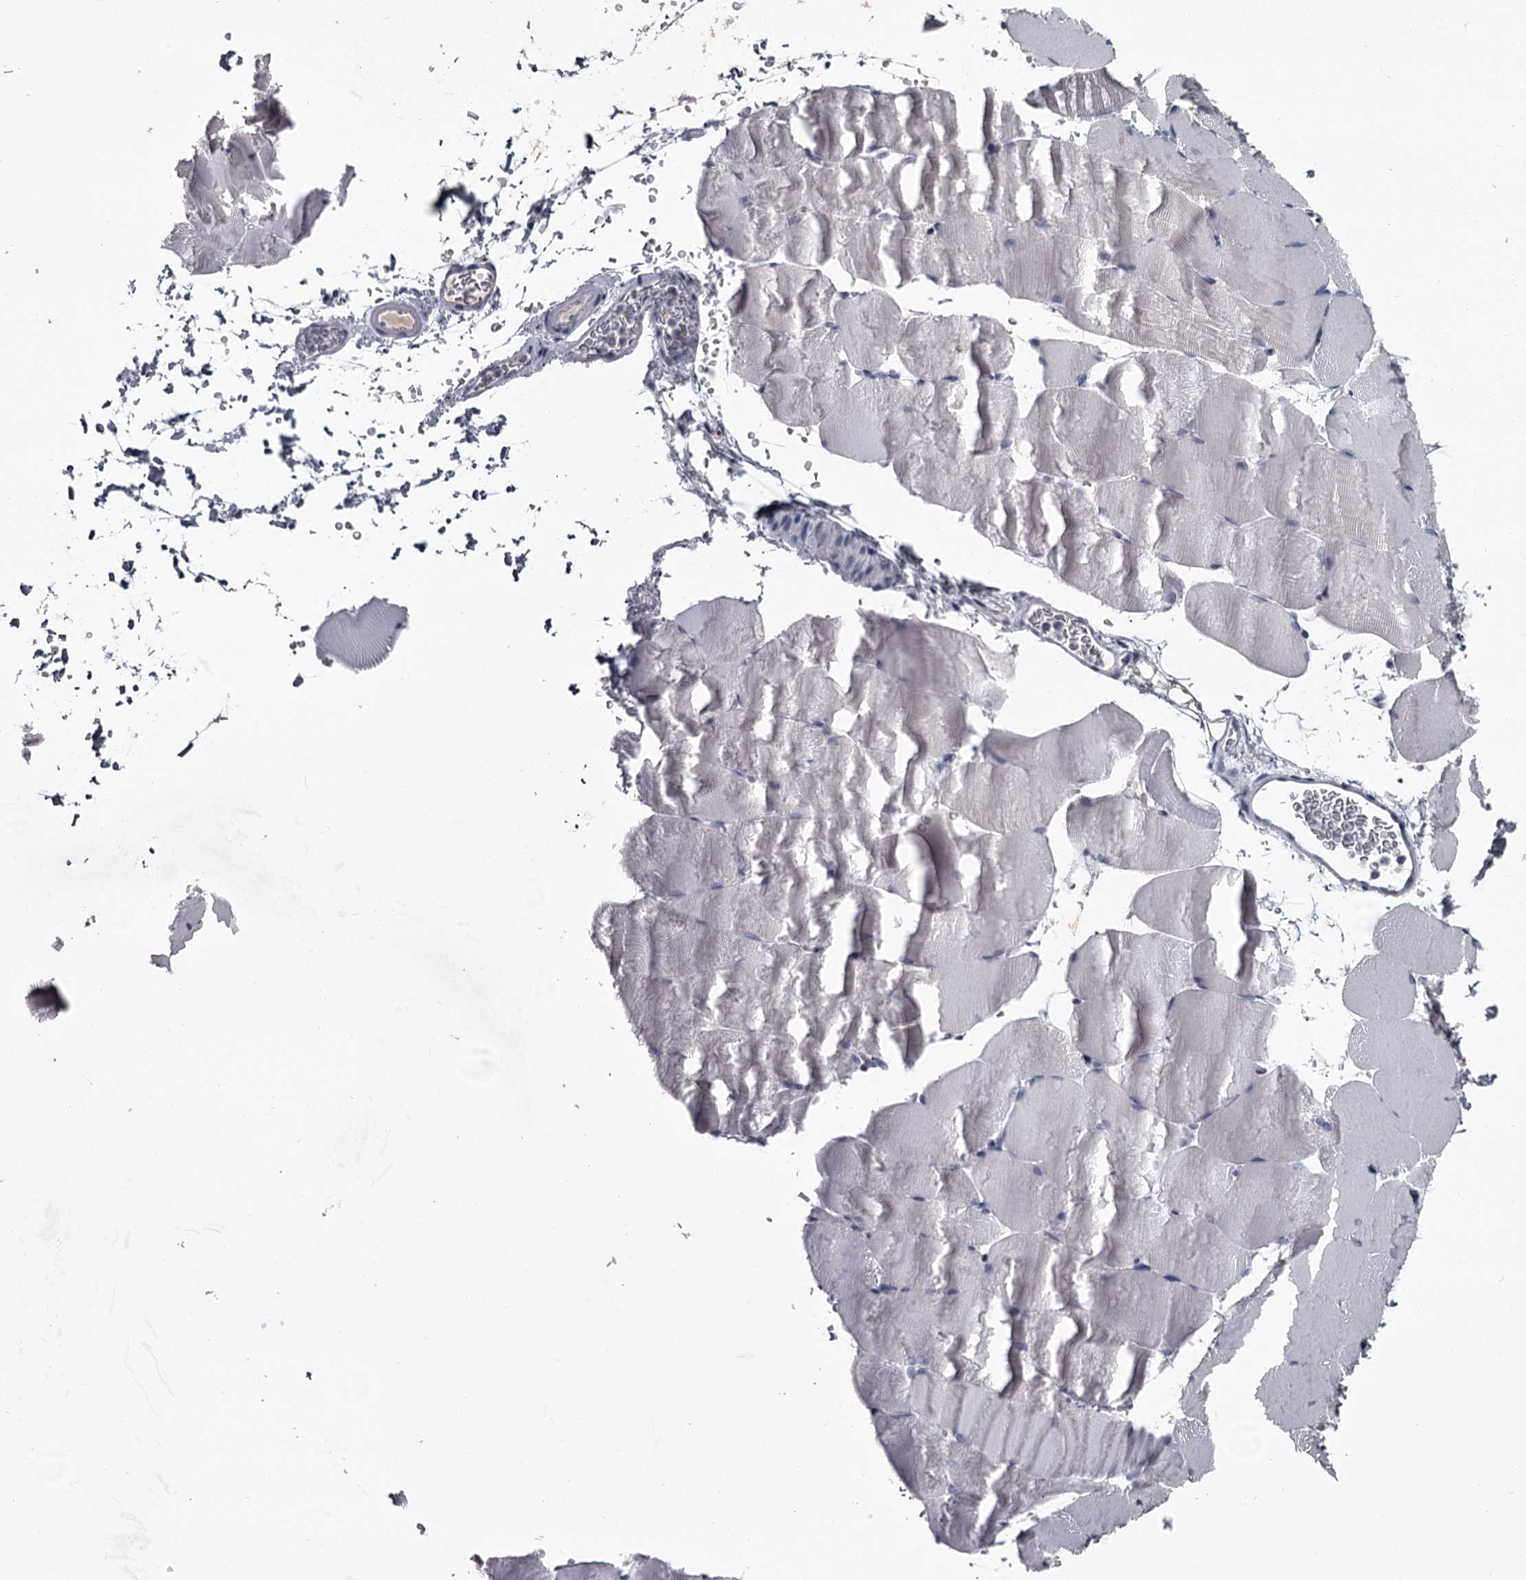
{"staining": {"intensity": "negative", "quantity": "none", "location": "none"}, "tissue": "skeletal muscle", "cell_type": "Myocytes", "image_type": "normal", "snomed": [{"axis": "morphology", "description": "Normal tissue, NOS"}, {"axis": "topography", "description": "Skeletal muscle"}, {"axis": "topography", "description": "Parathyroid gland"}], "caption": "IHC of normal skeletal muscle reveals no expression in myocytes. (Stains: DAB (3,3'-diaminobenzidine) immunohistochemistry with hematoxylin counter stain, Microscopy: brightfield microscopy at high magnification).", "gene": "DAO", "patient": {"sex": "female", "age": 37}}